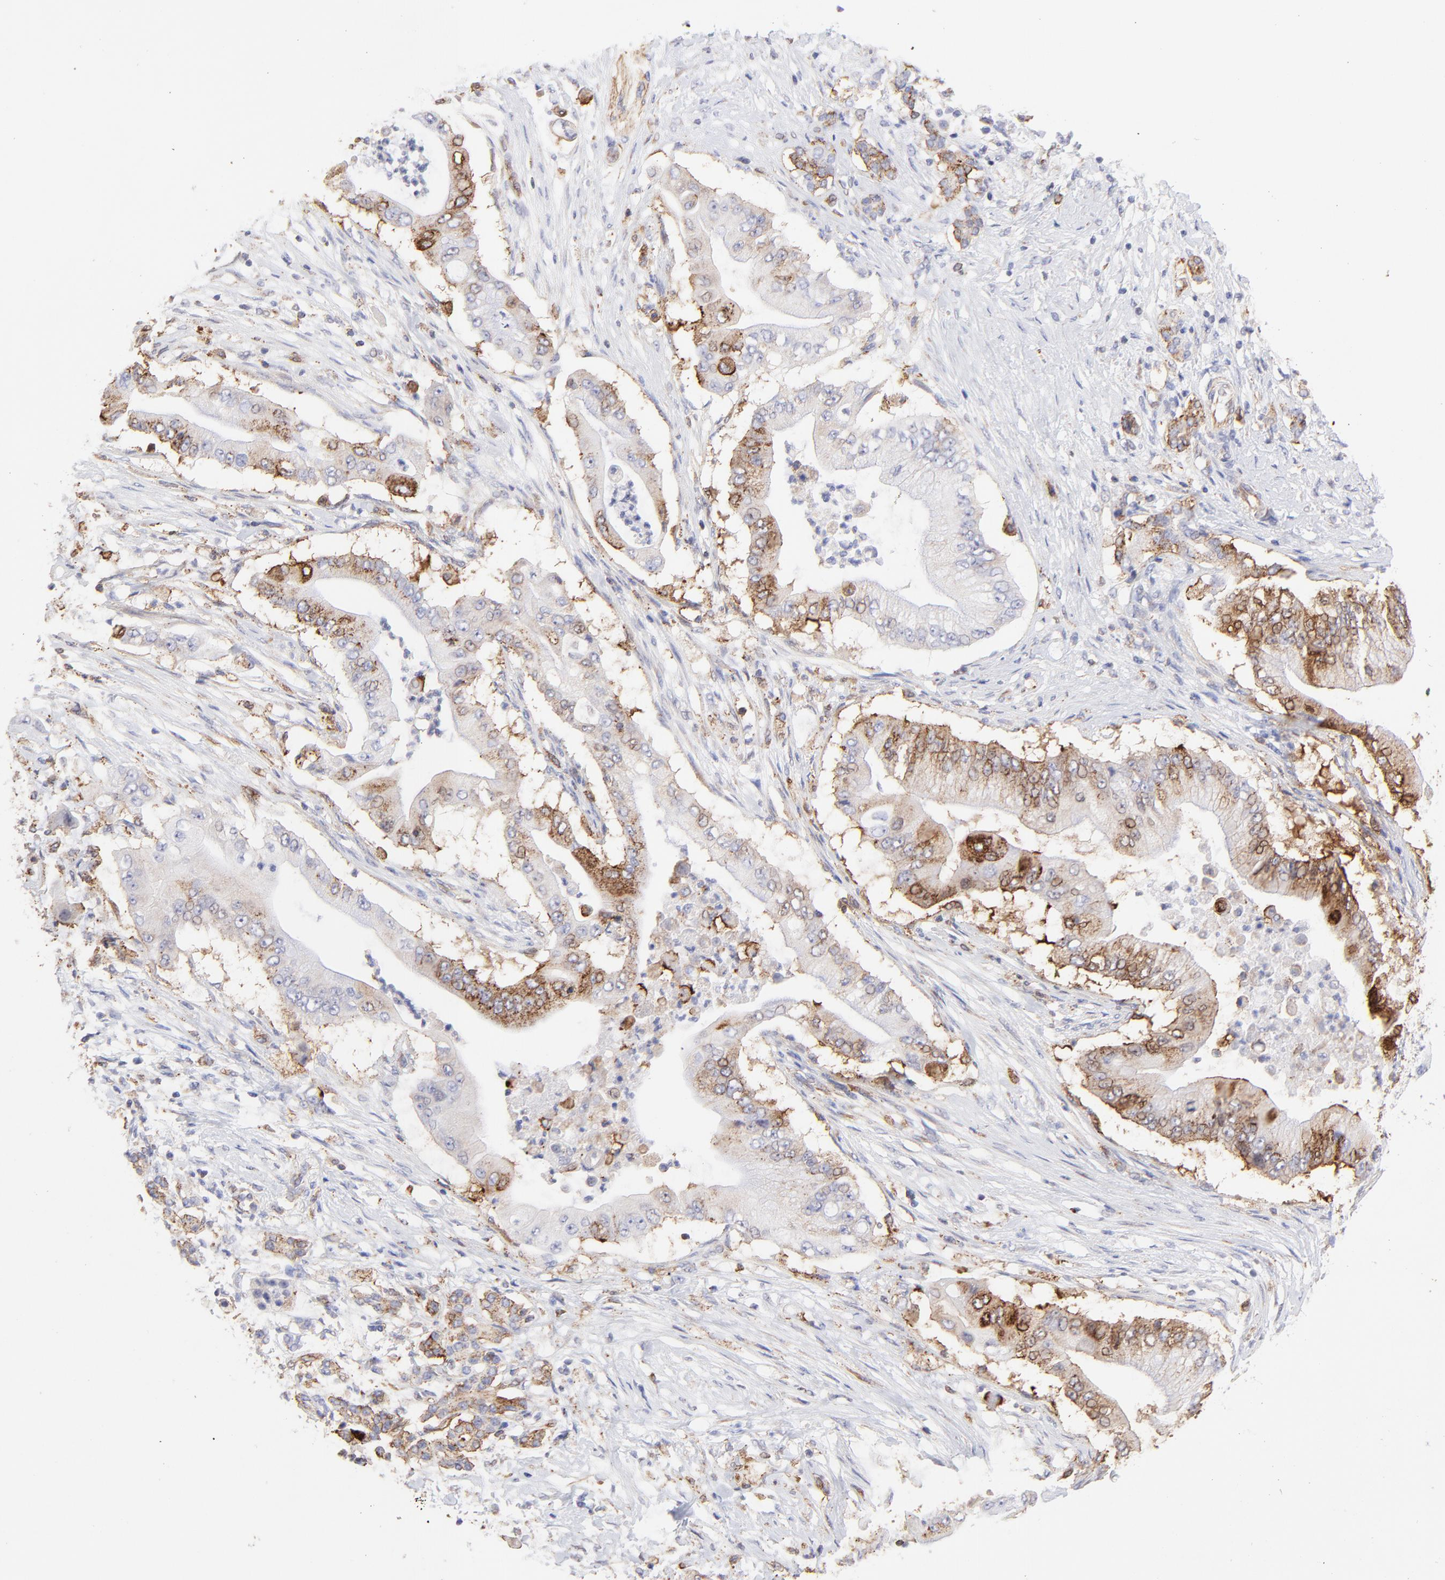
{"staining": {"intensity": "strong", "quantity": ">75%", "location": "cytoplasmic/membranous"}, "tissue": "pancreatic cancer", "cell_type": "Tumor cells", "image_type": "cancer", "snomed": [{"axis": "morphology", "description": "Adenocarcinoma, NOS"}, {"axis": "topography", "description": "Pancreas"}], "caption": "Approximately >75% of tumor cells in pancreatic adenocarcinoma reveal strong cytoplasmic/membranous protein positivity as visualized by brown immunohistochemical staining.", "gene": "COX8C", "patient": {"sex": "male", "age": 62}}